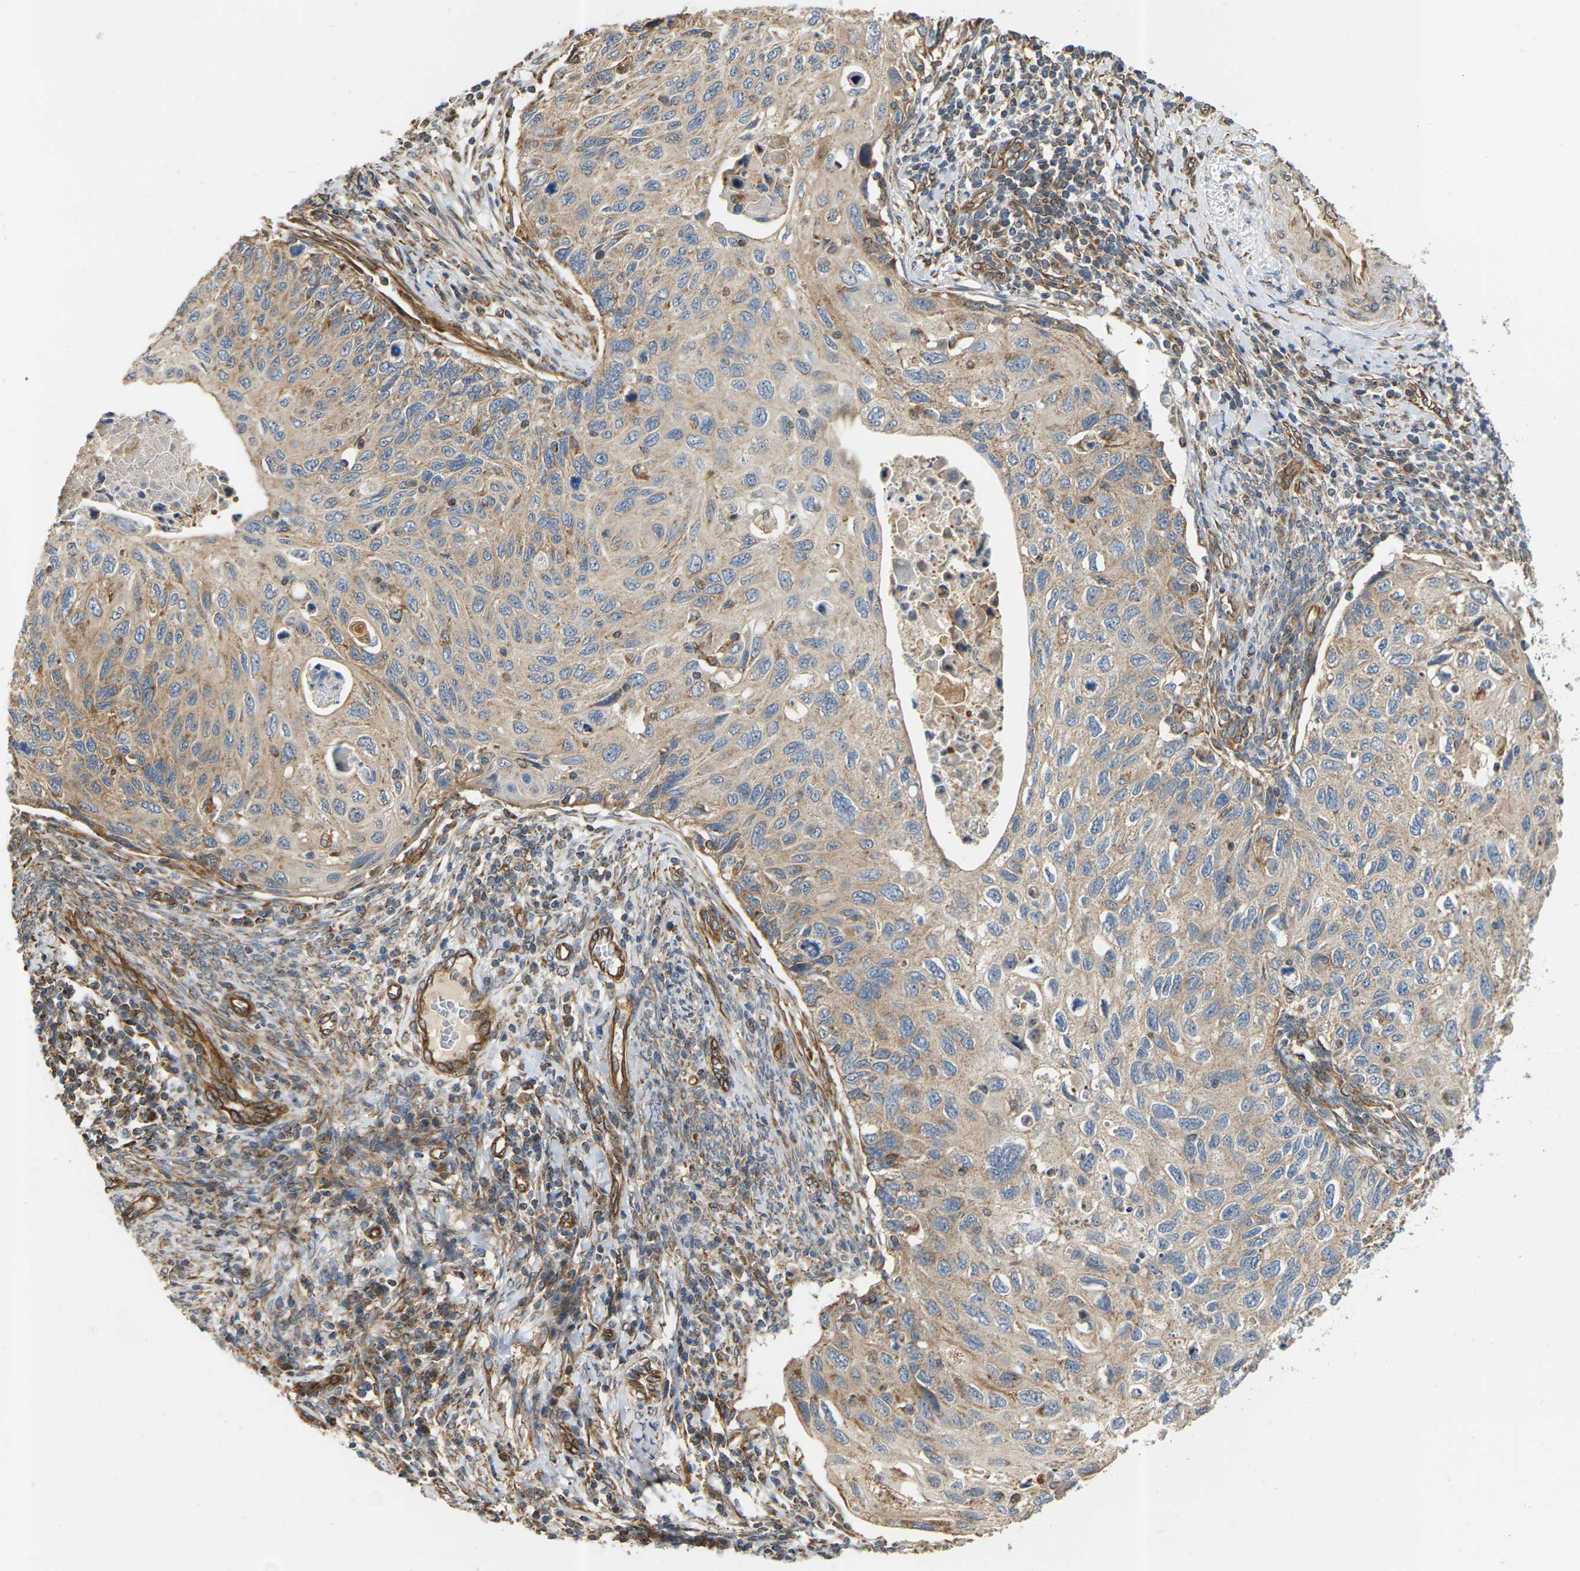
{"staining": {"intensity": "weak", "quantity": ">75%", "location": "cytoplasmic/membranous"}, "tissue": "cervical cancer", "cell_type": "Tumor cells", "image_type": "cancer", "snomed": [{"axis": "morphology", "description": "Squamous cell carcinoma, NOS"}, {"axis": "topography", "description": "Cervix"}], "caption": "Immunohistochemical staining of human cervical squamous cell carcinoma reveals low levels of weak cytoplasmic/membranous positivity in about >75% of tumor cells. (DAB = brown stain, brightfield microscopy at high magnification).", "gene": "PCDHB4", "patient": {"sex": "female", "age": 70}}